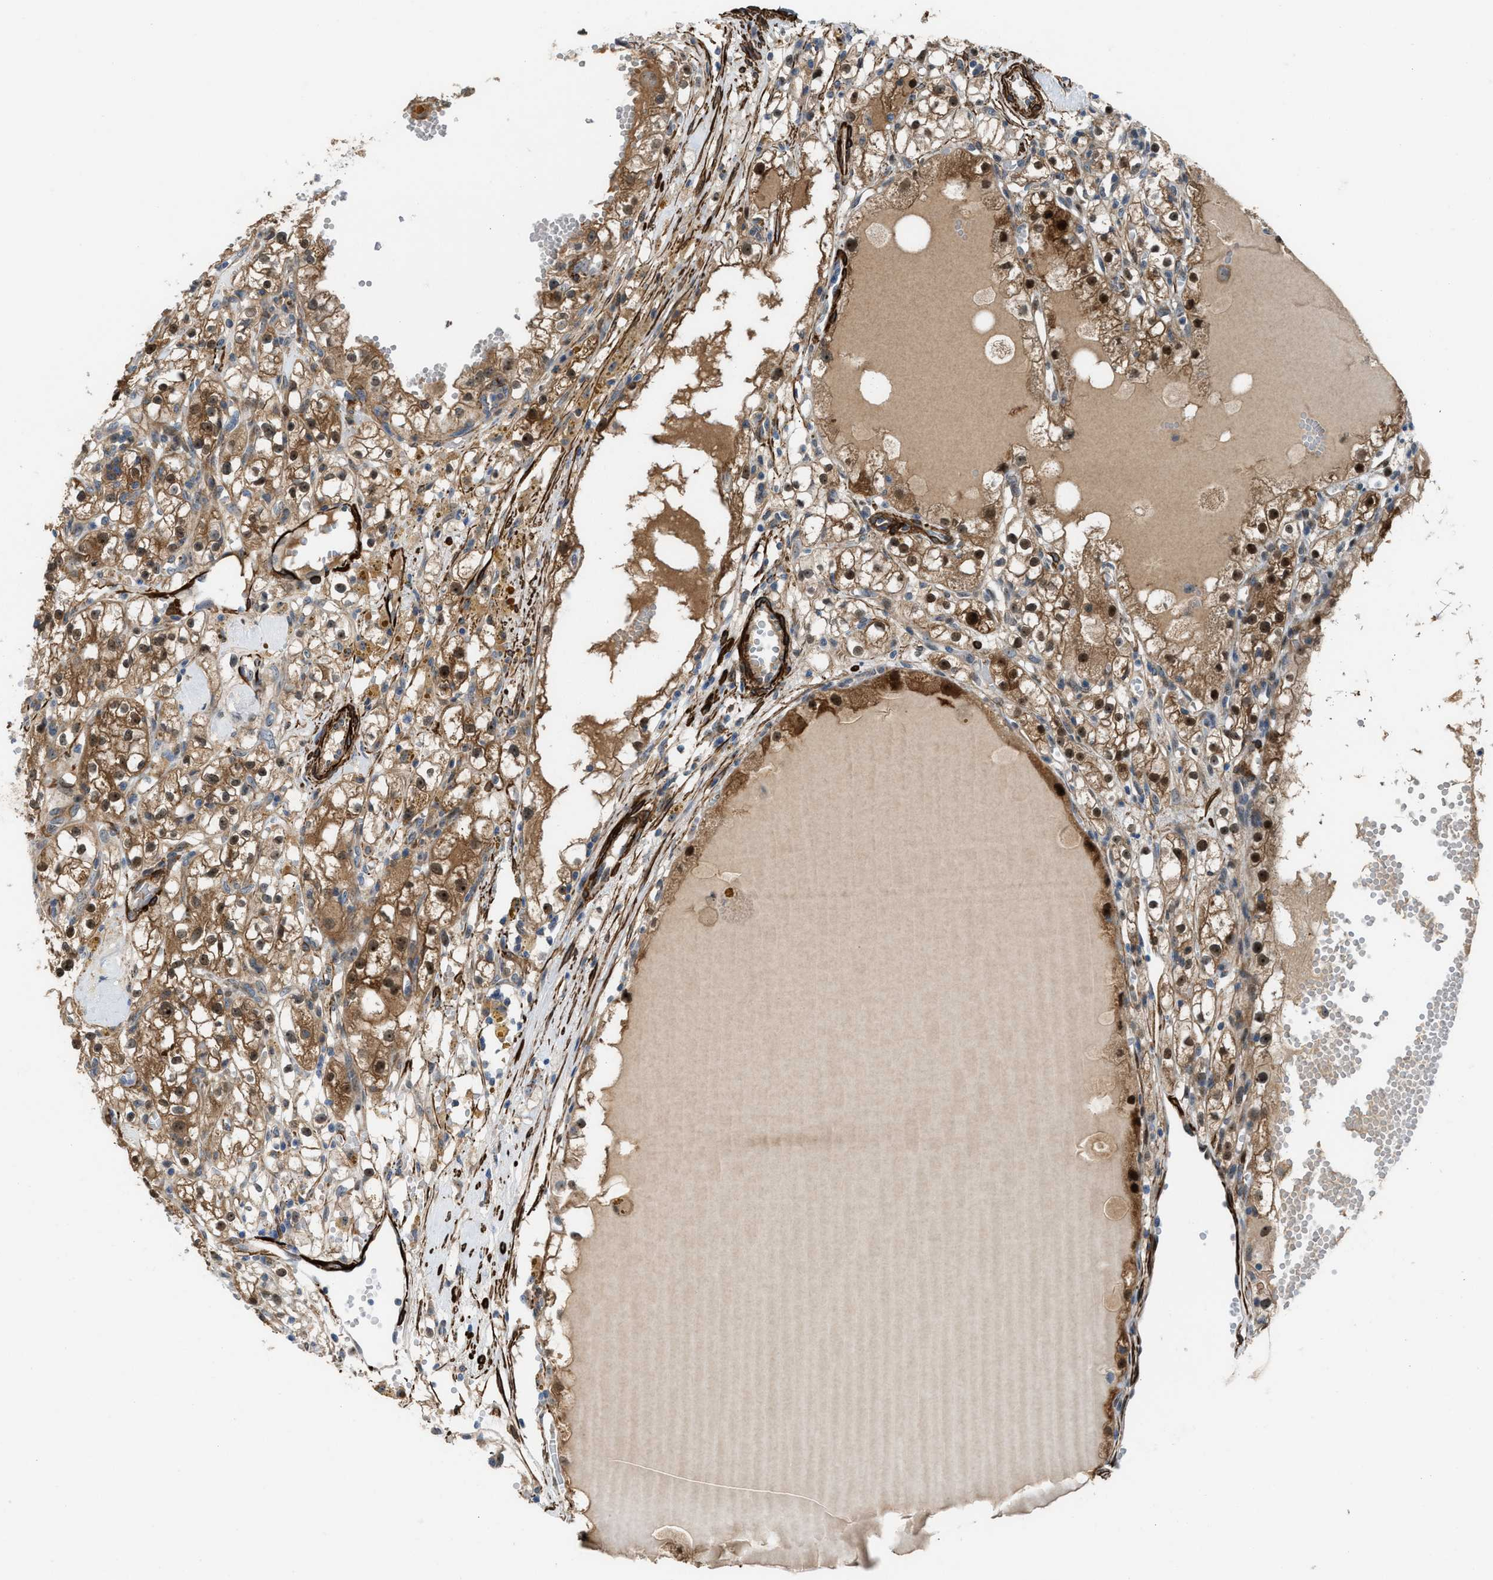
{"staining": {"intensity": "moderate", "quantity": ">75%", "location": "cytoplasmic/membranous,nuclear"}, "tissue": "renal cancer", "cell_type": "Tumor cells", "image_type": "cancer", "snomed": [{"axis": "morphology", "description": "Adenocarcinoma, NOS"}, {"axis": "topography", "description": "Kidney"}], "caption": "High-magnification brightfield microscopy of renal adenocarcinoma stained with DAB (3,3'-diaminobenzidine) (brown) and counterstained with hematoxylin (blue). tumor cells exhibit moderate cytoplasmic/membranous and nuclear expression is identified in approximately>75% of cells.", "gene": "NQO2", "patient": {"sex": "male", "age": 56}}